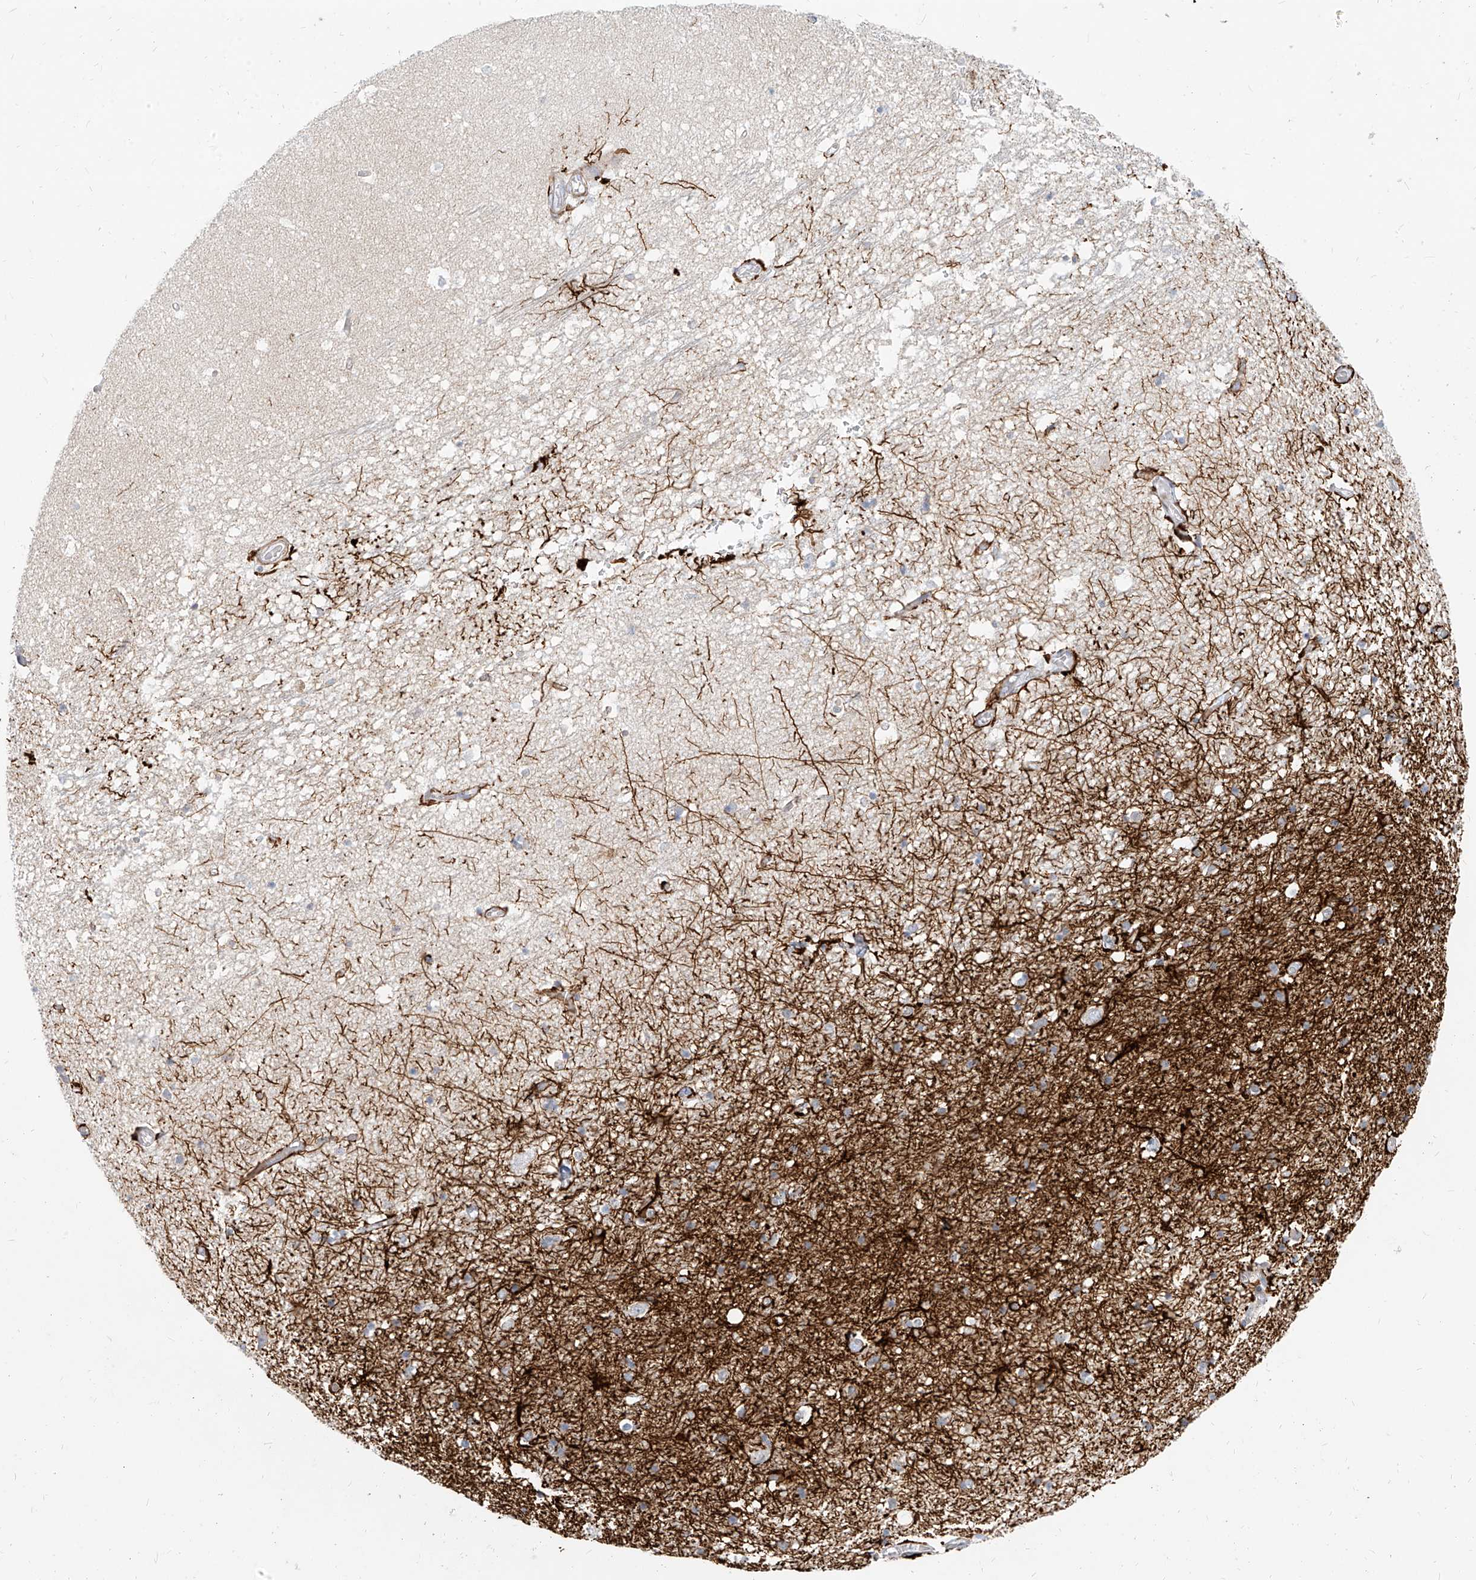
{"staining": {"intensity": "strong", "quantity": "<25%", "location": "cytoplasmic/membranous"}, "tissue": "hippocampus", "cell_type": "Glial cells", "image_type": "normal", "snomed": [{"axis": "morphology", "description": "Normal tissue, NOS"}, {"axis": "topography", "description": "Hippocampus"}], "caption": "A high-resolution micrograph shows immunohistochemistry (IHC) staining of unremarkable hippocampus, which shows strong cytoplasmic/membranous expression in about <25% of glial cells.", "gene": "ITPKB", "patient": {"sex": "male", "age": 45}}